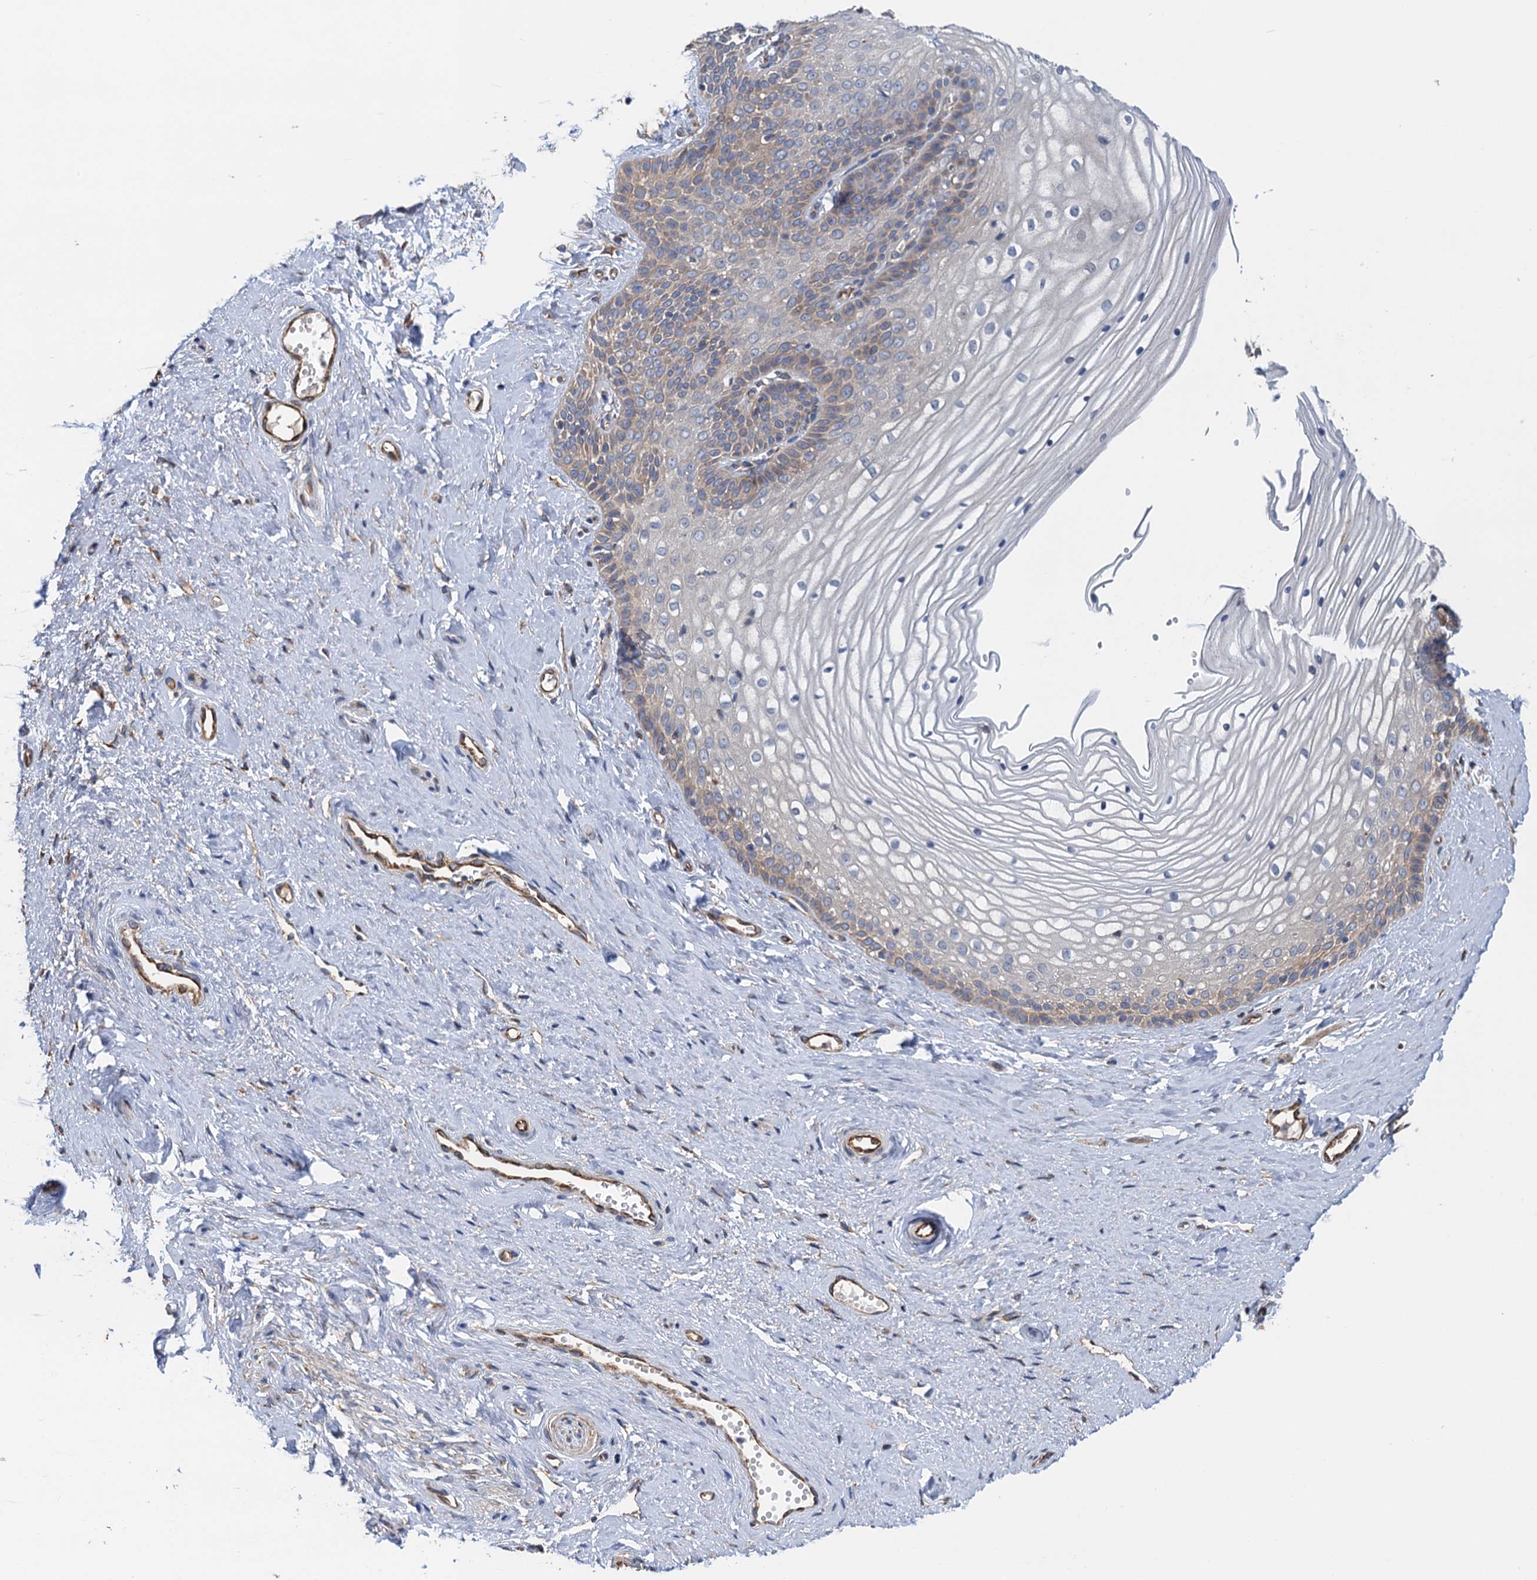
{"staining": {"intensity": "moderate", "quantity": "<25%", "location": "cytoplasmic/membranous"}, "tissue": "vagina", "cell_type": "Squamous epithelial cells", "image_type": "normal", "snomed": [{"axis": "morphology", "description": "Normal tissue, NOS"}, {"axis": "topography", "description": "Vagina"}, {"axis": "topography", "description": "Cervix"}], "caption": "Immunohistochemistry image of benign human vagina stained for a protein (brown), which demonstrates low levels of moderate cytoplasmic/membranous positivity in about <25% of squamous epithelial cells.", "gene": "PJA2", "patient": {"sex": "female", "age": 40}}